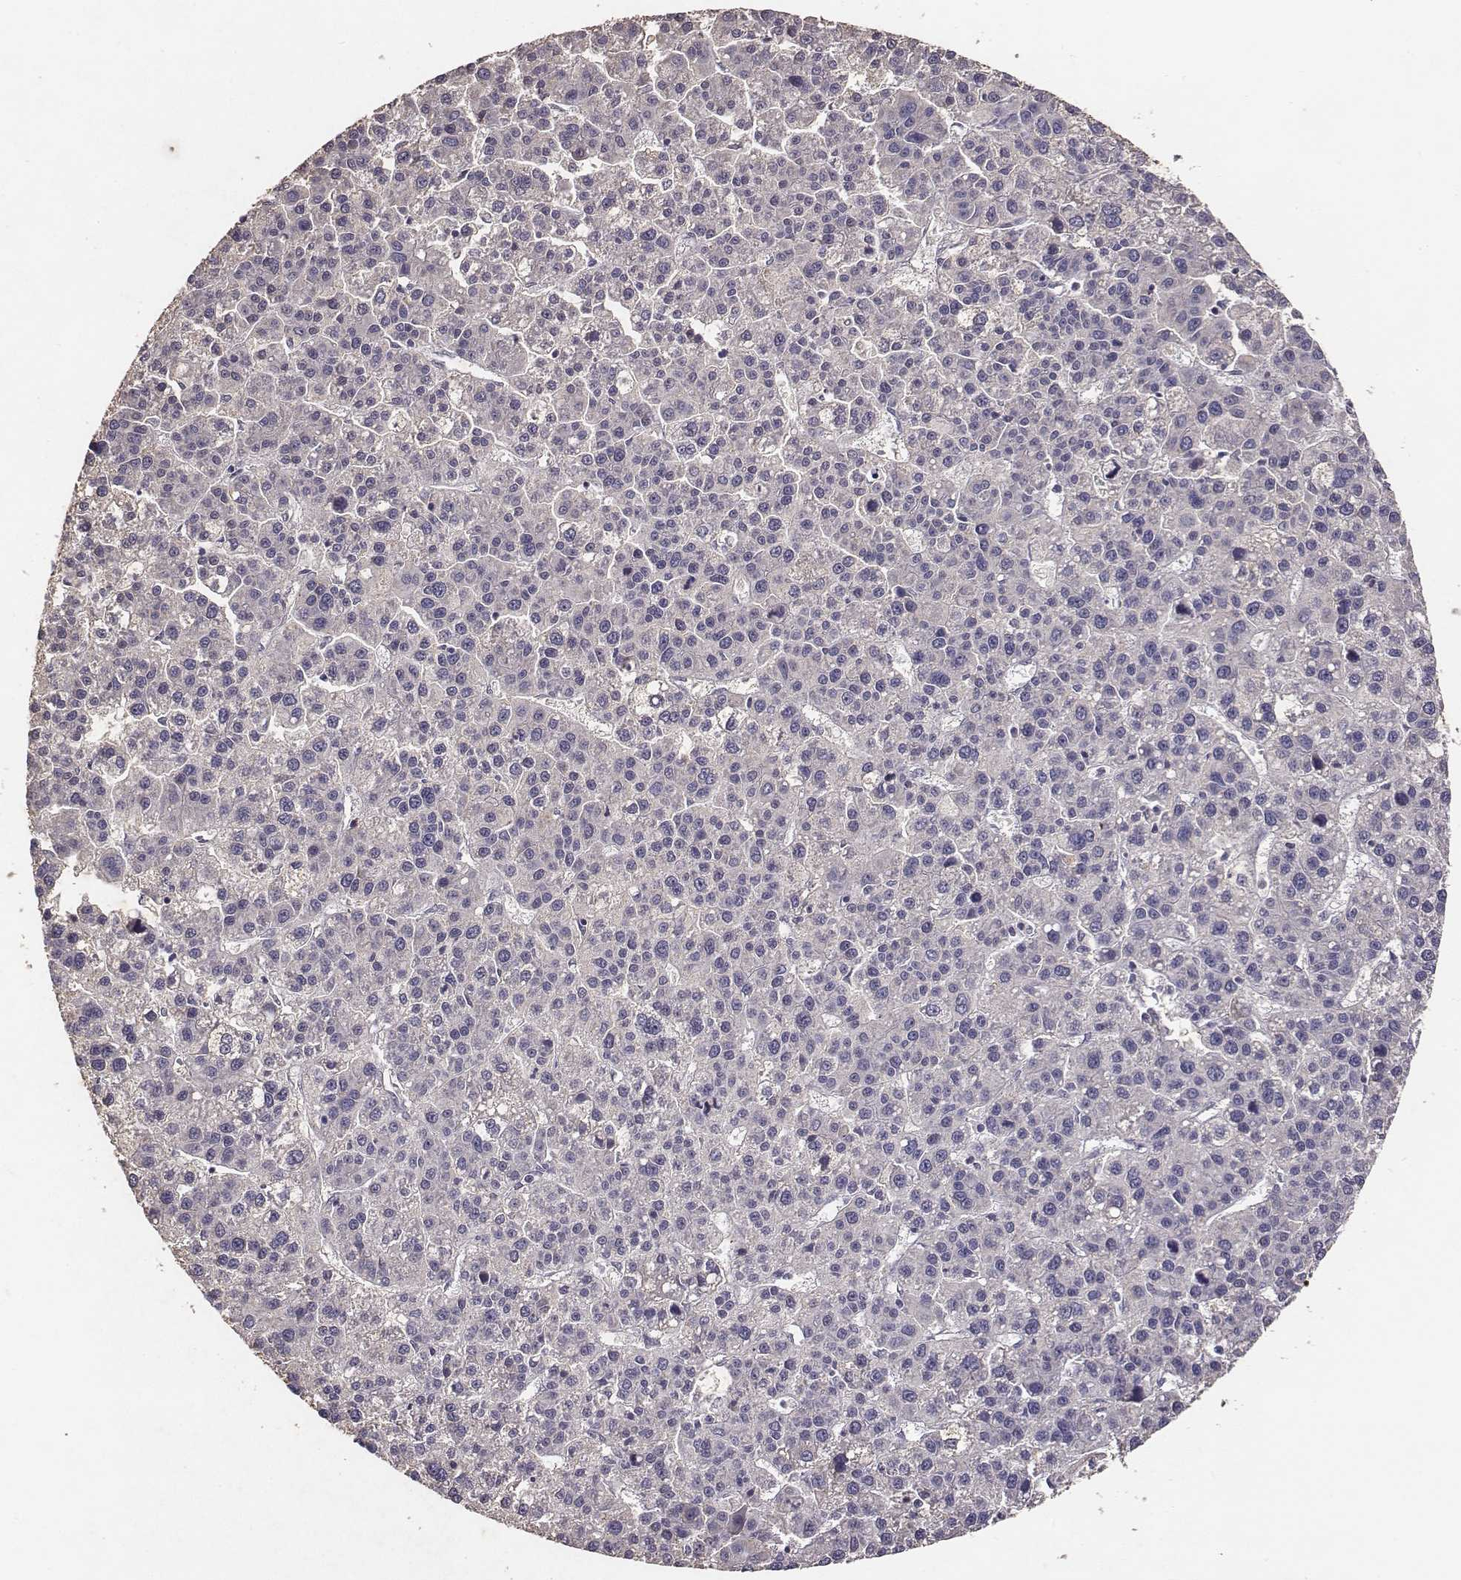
{"staining": {"intensity": "negative", "quantity": "none", "location": "none"}, "tissue": "liver cancer", "cell_type": "Tumor cells", "image_type": "cancer", "snomed": [{"axis": "morphology", "description": "Carcinoma, Hepatocellular, NOS"}, {"axis": "topography", "description": "Liver"}], "caption": "Immunohistochemistry of liver cancer displays no staining in tumor cells.", "gene": "SLC22A6", "patient": {"sex": "female", "age": 58}}